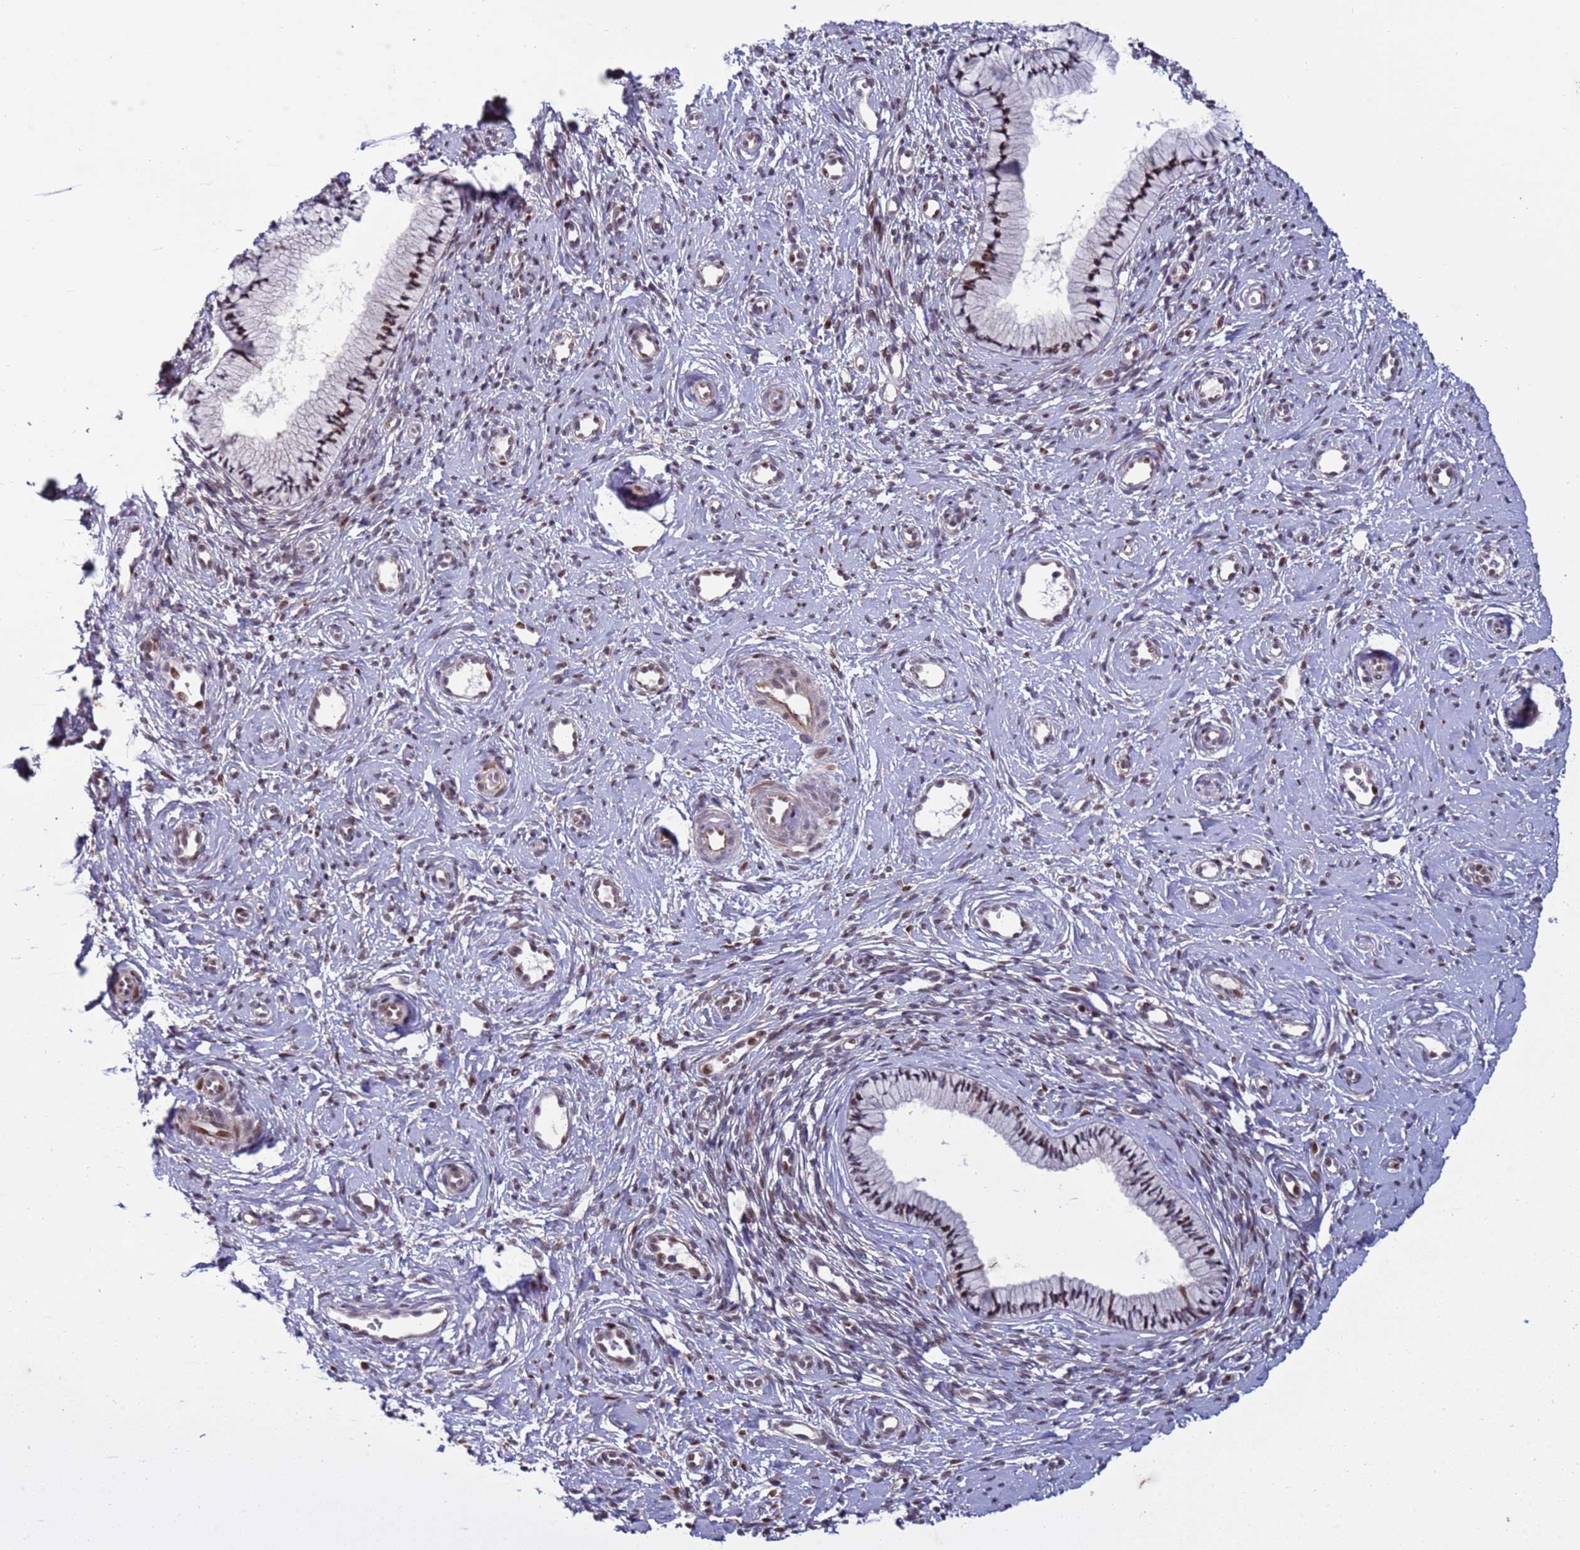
{"staining": {"intensity": "moderate", "quantity": "25%-75%", "location": "nuclear"}, "tissue": "cervix", "cell_type": "Glandular cells", "image_type": "normal", "snomed": [{"axis": "morphology", "description": "Normal tissue, NOS"}, {"axis": "topography", "description": "Cervix"}], "caption": "A histopathology image of cervix stained for a protein shows moderate nuclear brown staining in glandular cells. (DAB (3,3'-diaminobenzidine) IHC, brown staining for protein, blue staining for nuclei).", "gene": "SHC3", "patient": {"sex": "female", "age": 57}}